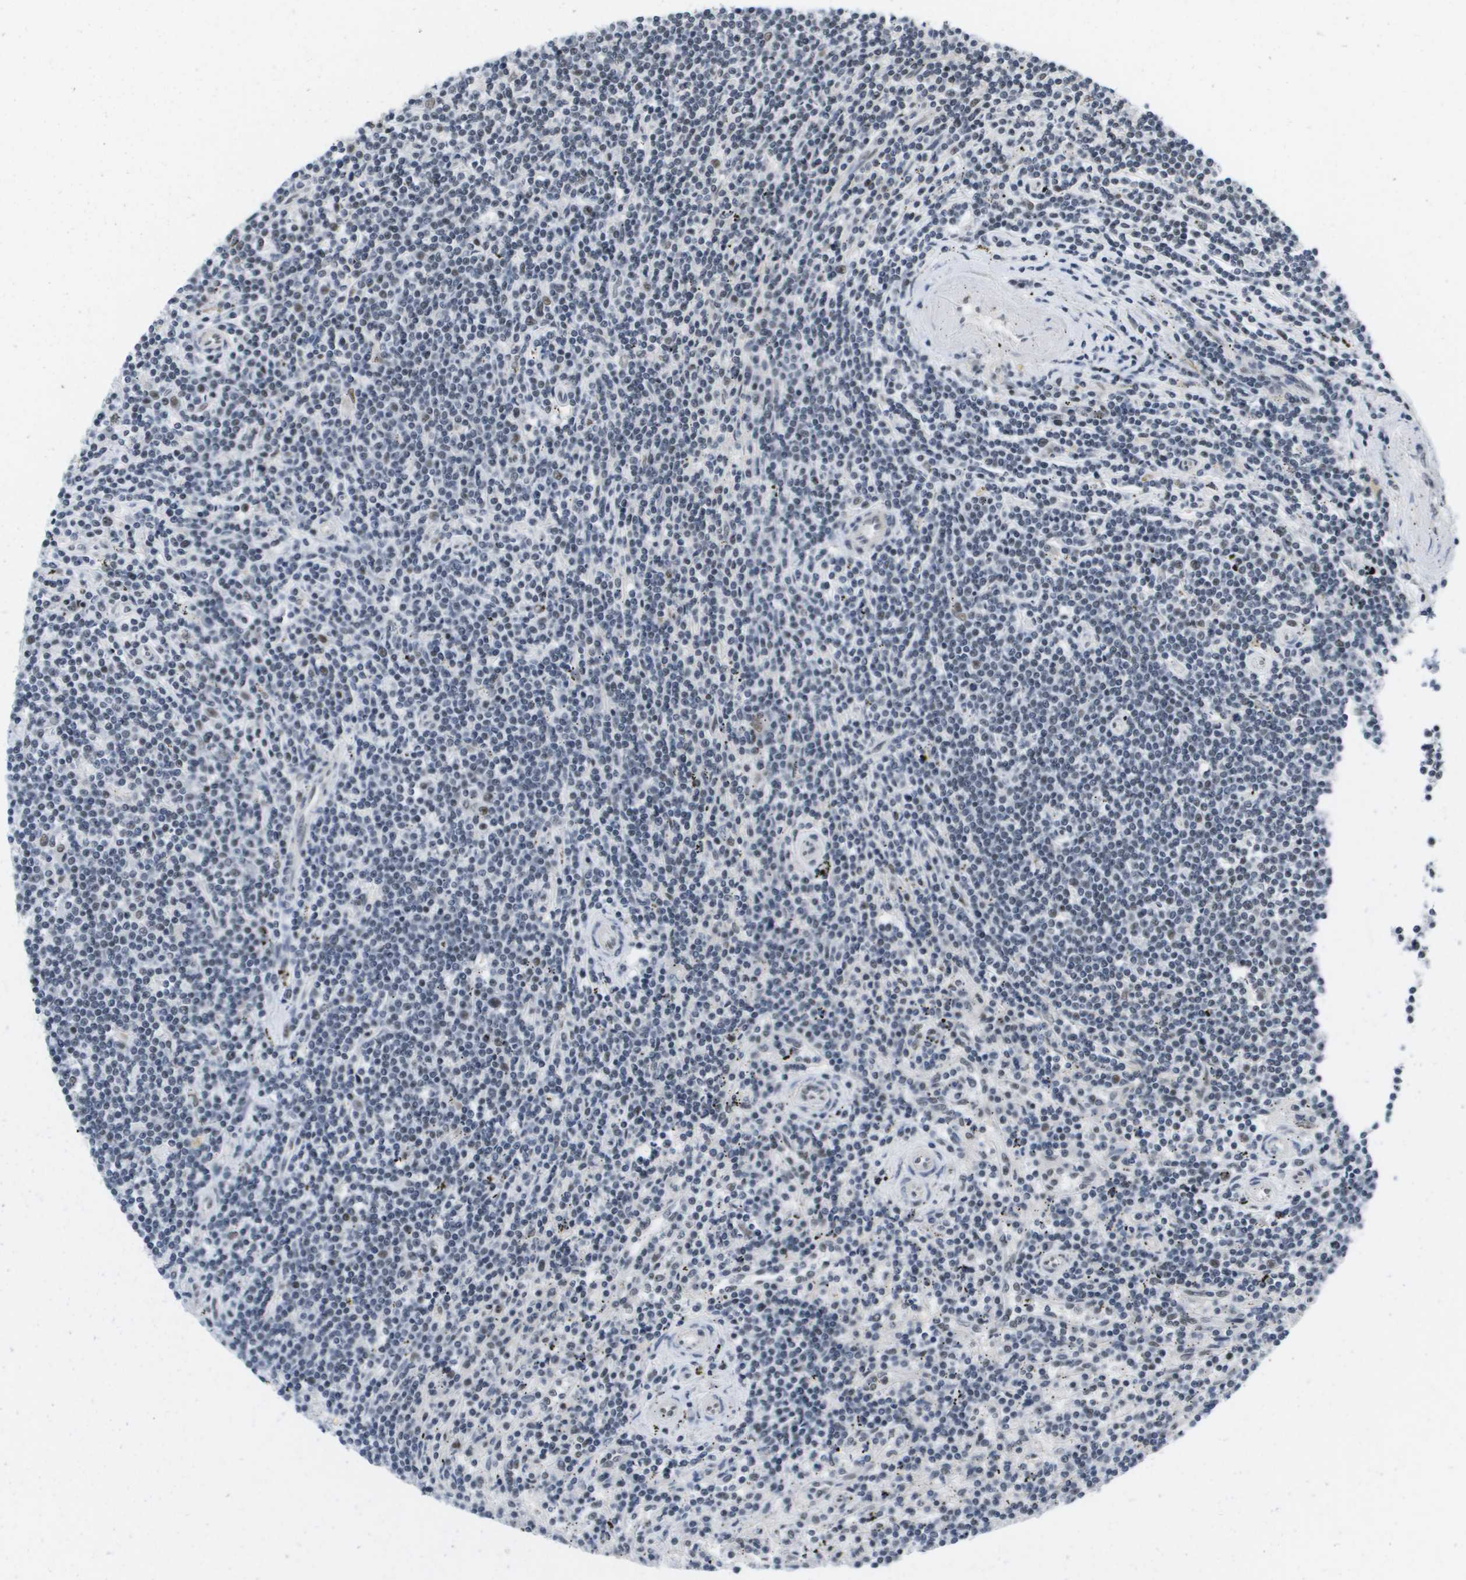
{"staining": {"intensity": "weak", "quantity": "<25%", "location": "nuclear"}, "tissue": "lymphoma", "cell_type": "Tumor cells", "image_type": "cancer", "snomed": [{"axis": "morphology", "description": "Malignant lymphoma, non-Hodgkin's type, Low grade"}, {"axis": "topography", "description": "Spleen"}], "caption": "Photomicrograph shows no protein expression in tumor cells of lymphoma tissue.", "gene": "ISY1", "patient": {"sex": "male", "age": 76}}